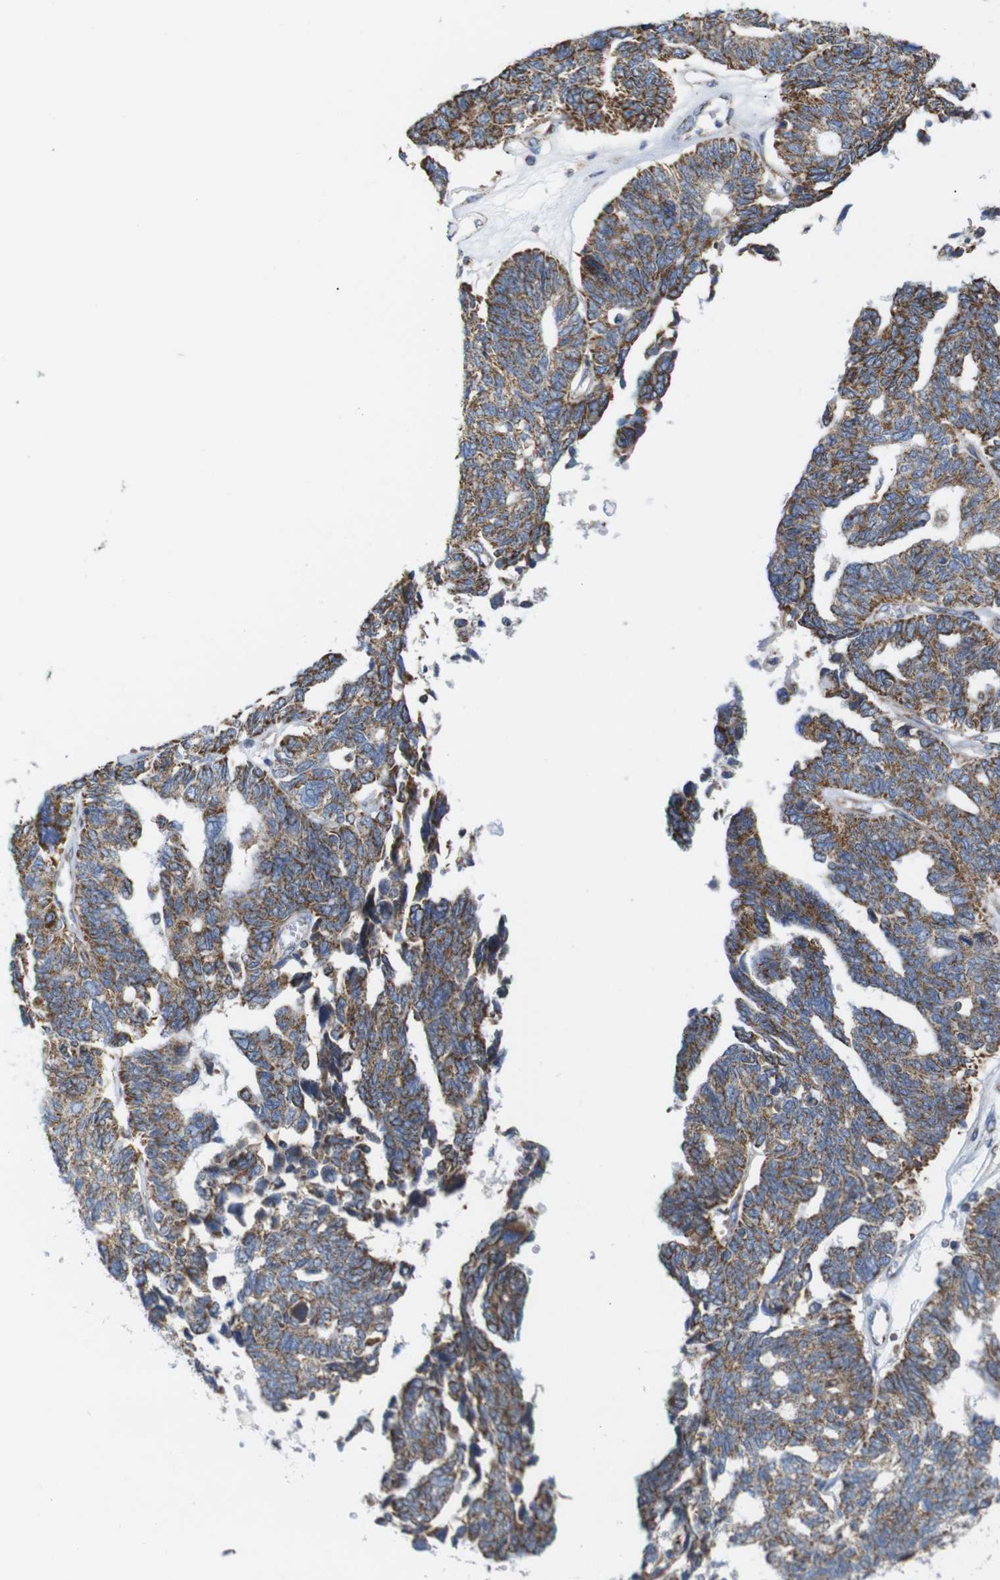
{"staining": {"intensity": "strong", "quantity": ">75%", "location": "cytoplasmic/membranous"}, "tissue": "ovarian cancer", "cell_type": "Tumor cells", "image_type": "cancer", "snomed": [{"axis": "morphology", "description": "Cystadenocarcinoma, serous, NOS"}, {"axis": "topography", "description": "Ovary"}], "caption": "High-power microscopy captured an immunohistochemistry (IHC) micrograph of serous cystadenocarcinoma (ovarian), revealing strong cytoplasmic/membranous staining in approximately >75% of tumor cells.", "gene": "FAM171B", "patient": {"sex": "female", "age": 79}}